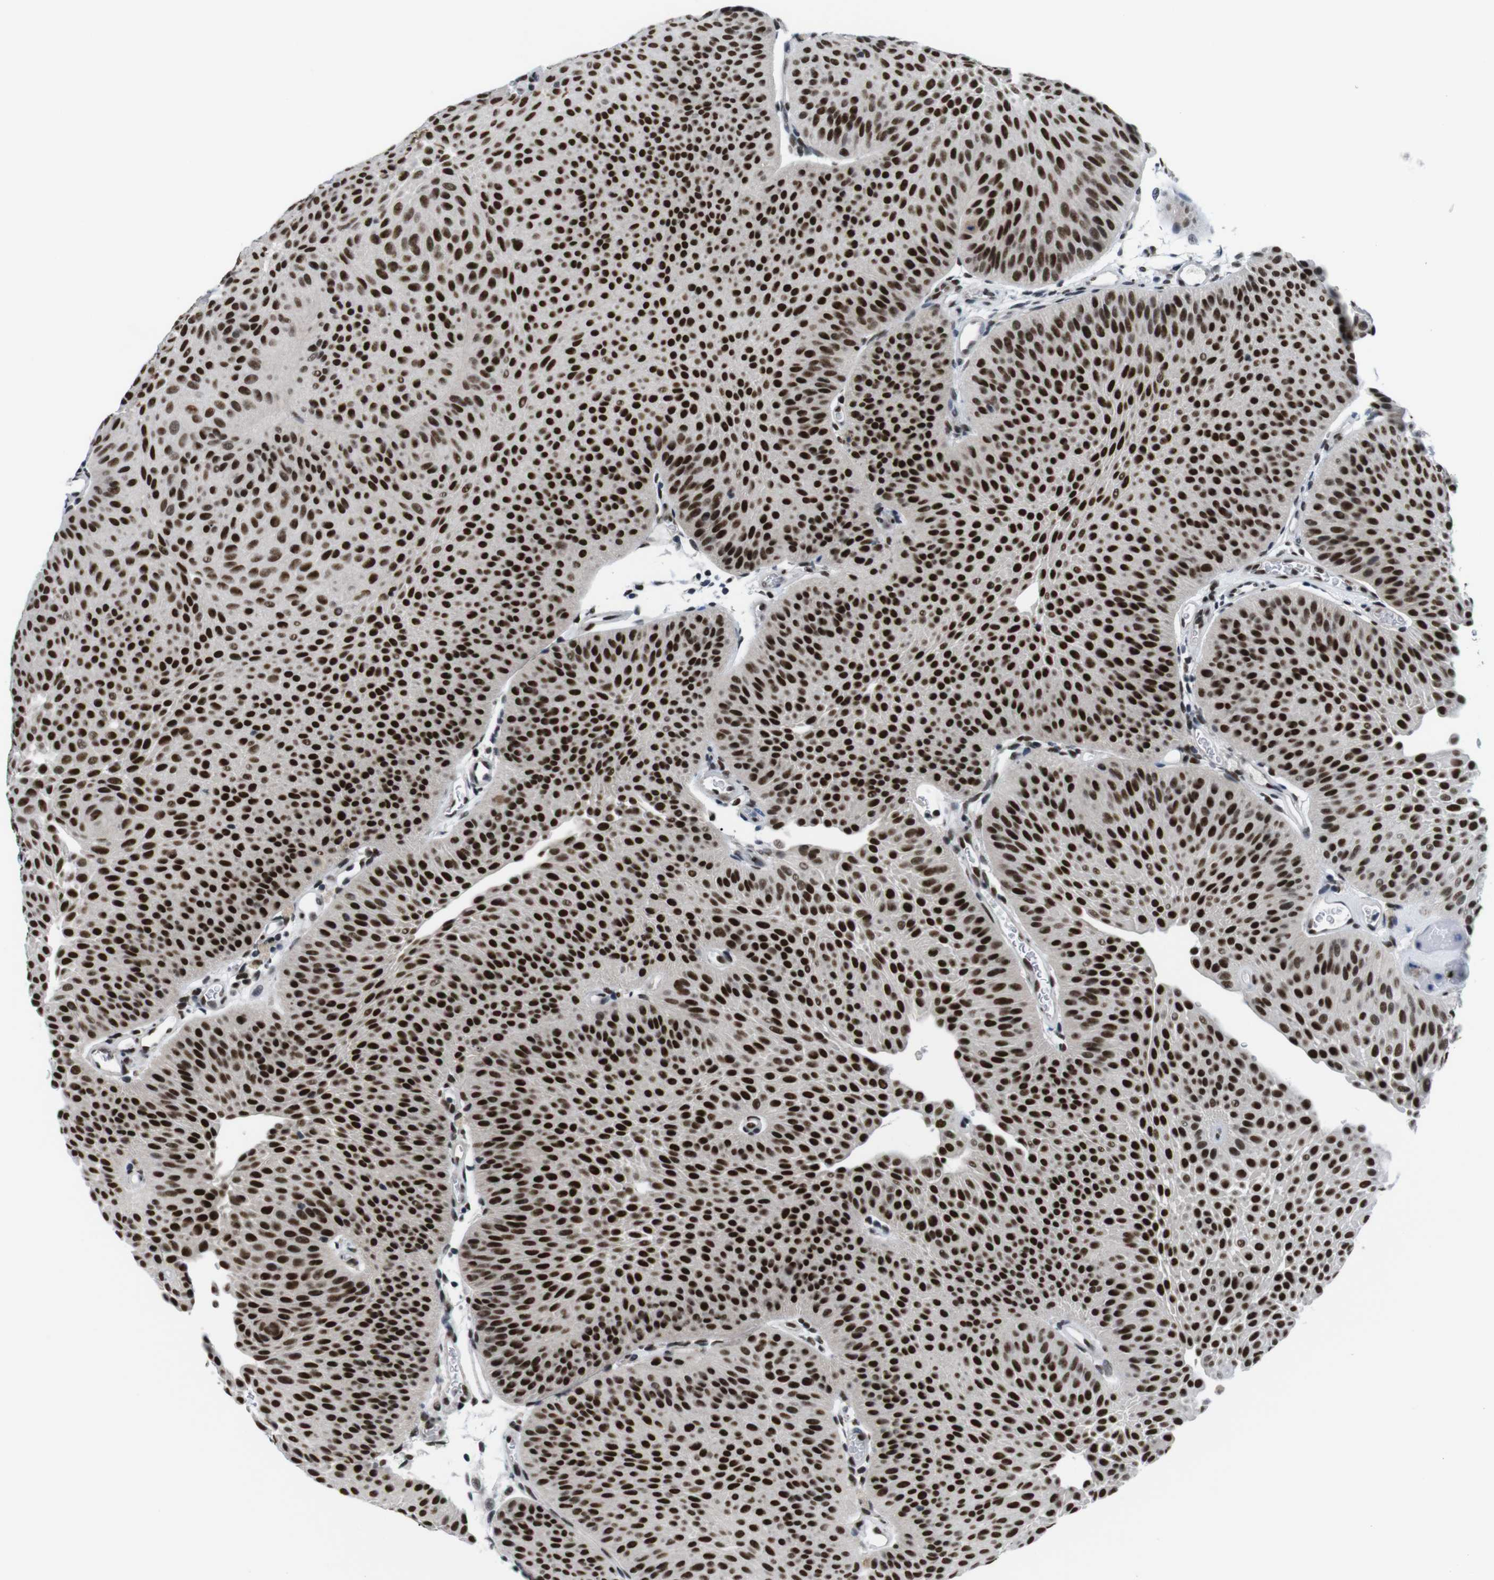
{"staining": {"intensity": "strong", "quantity": ">75%", "location": "nuclear"}, "tissue": "urothelial cancer", "cell_type": "Tumor cells", "image_type": "cancer", "snomed": [{"axis": "morphology", "description": "Urothelial carcinoma, Low grade"}, {"axis": "topography", "description": "Urinary bladder"}], "caption": "The image displays a brown stain indicating the presence of a protein in the nuclear of tumor cells in urothelial cancer.", "gene": "PSME3", "patient": {"sex": "female", "age": 60}}